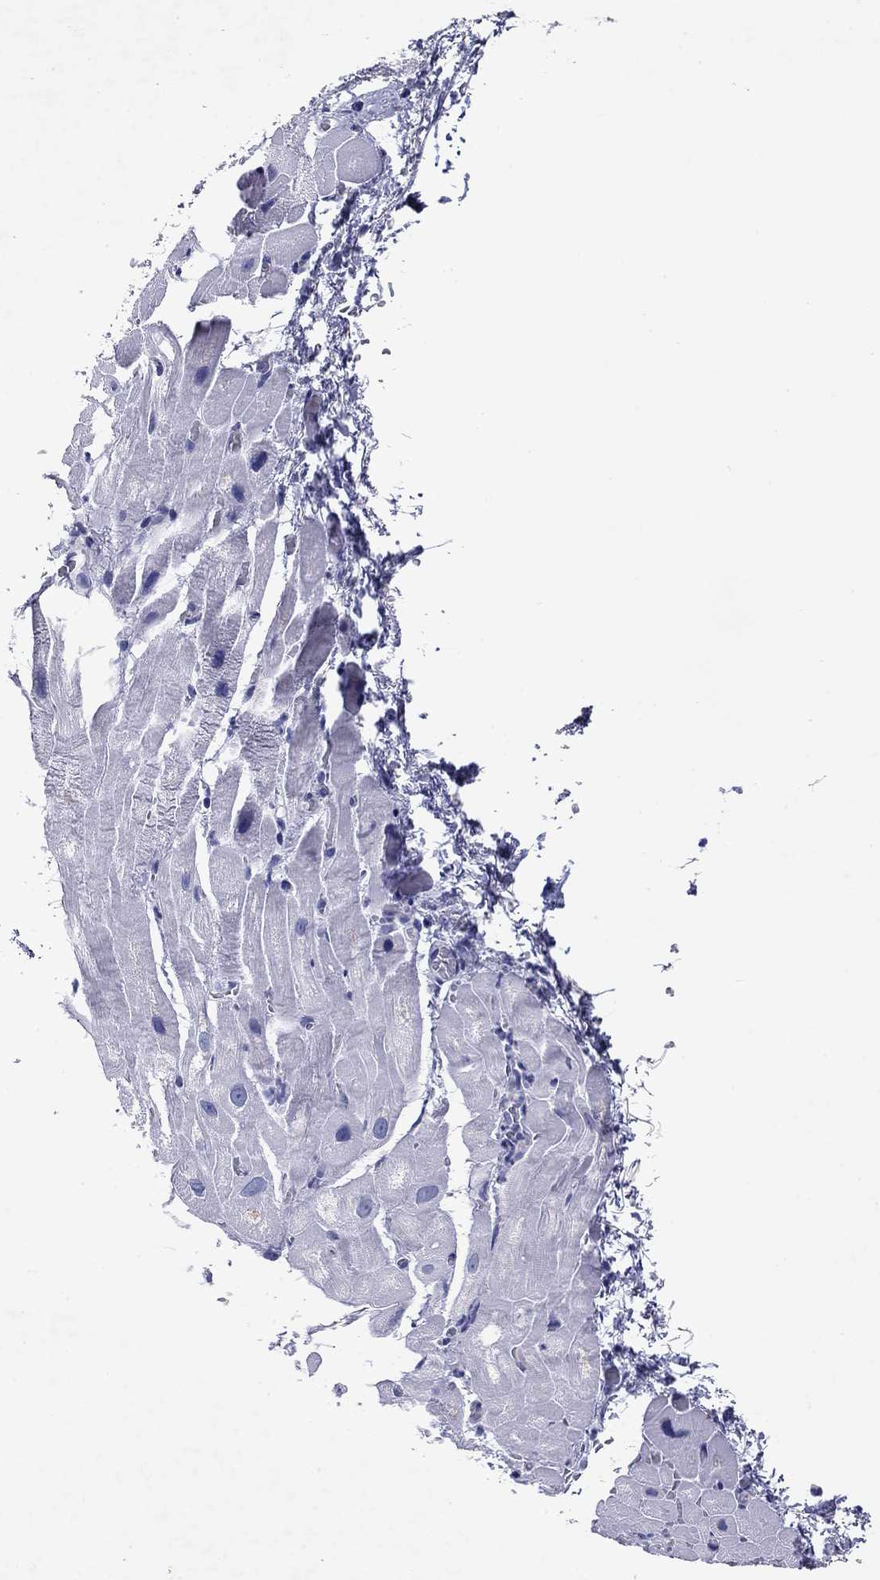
{"staining": {"intensity": "negative", "quantity": "none", "location": "none"}, "tissue": "heart muscle", "cell_type": "Cardiomyocytes", "image_type": "normal", "snomed": [{"axis": "morphology", "description": "Normal tissue, NOS"}, {"axis": "topography", "description": "Heart"}], "caption": "Cardiomyocytes show no significant positivity in normal heart muscle. The staining is performed using DAB brown chromogen with nuclei counter-stained in using hematoxylin.", "gene": "GZMK", "patient": {"sex": "male", "age": 61}}